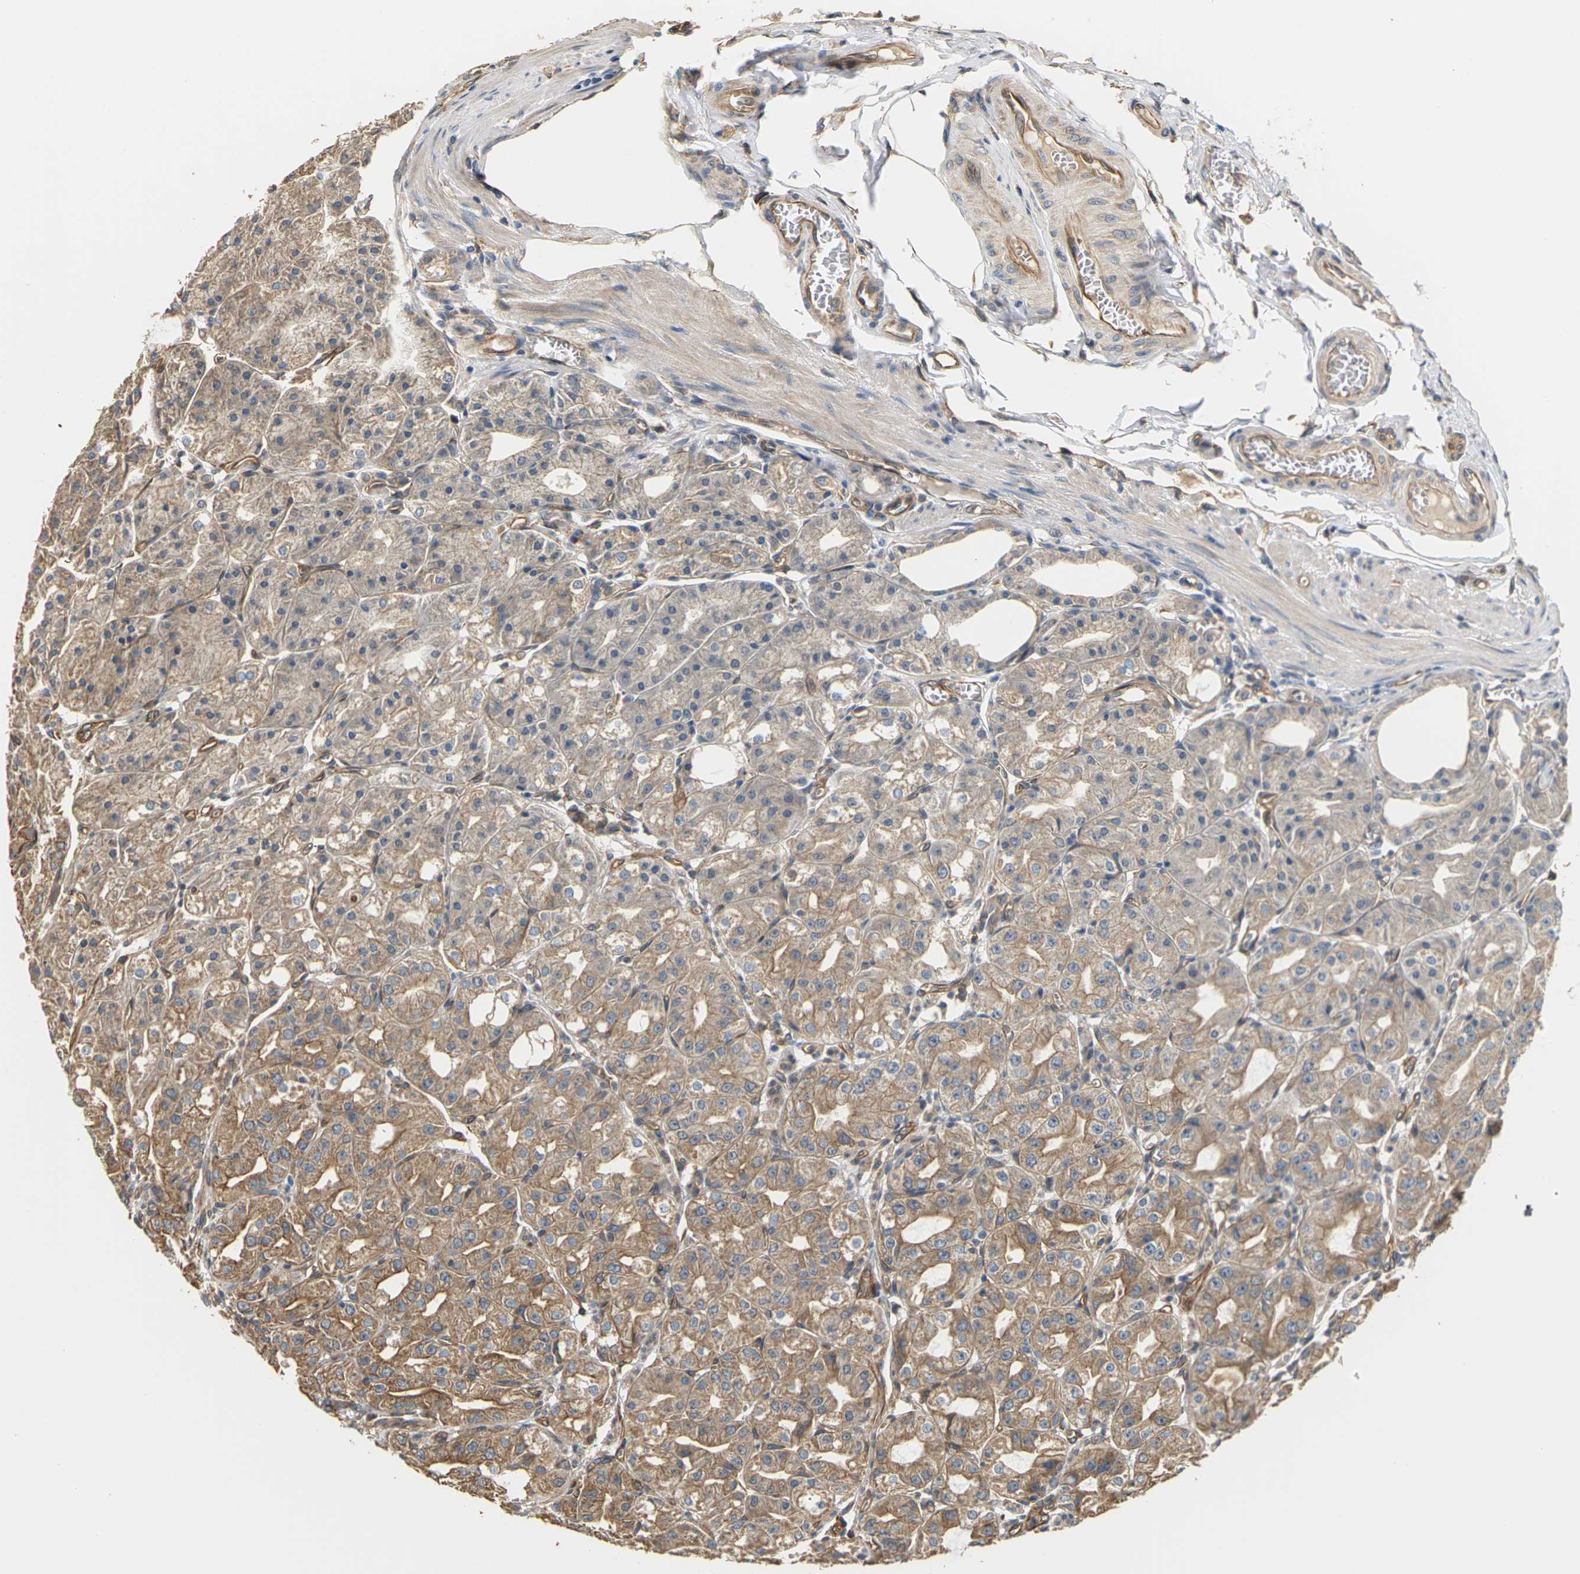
{"staining": {"intensity": "moderate", "quantity": ">75%", "location": "cytoplasmic/membranous"}, "tissue": "stomach", "cell_type": "Glandular cells", "image_type": "normal", "snomed": [{"axis": "morphology", "description": "Normal tissue, NOS"}, {"axis": "topography", "description": "Stomach, lower"}], "caption": "An IHC photomicrograph of benign tissue is shown. Protein staining in brown highlights moderate cytoplasmic/membranous positivity in stomach within glandular cells.", "gene": "PCDHB4", "patient": {"sex": "male", "age": 71}}